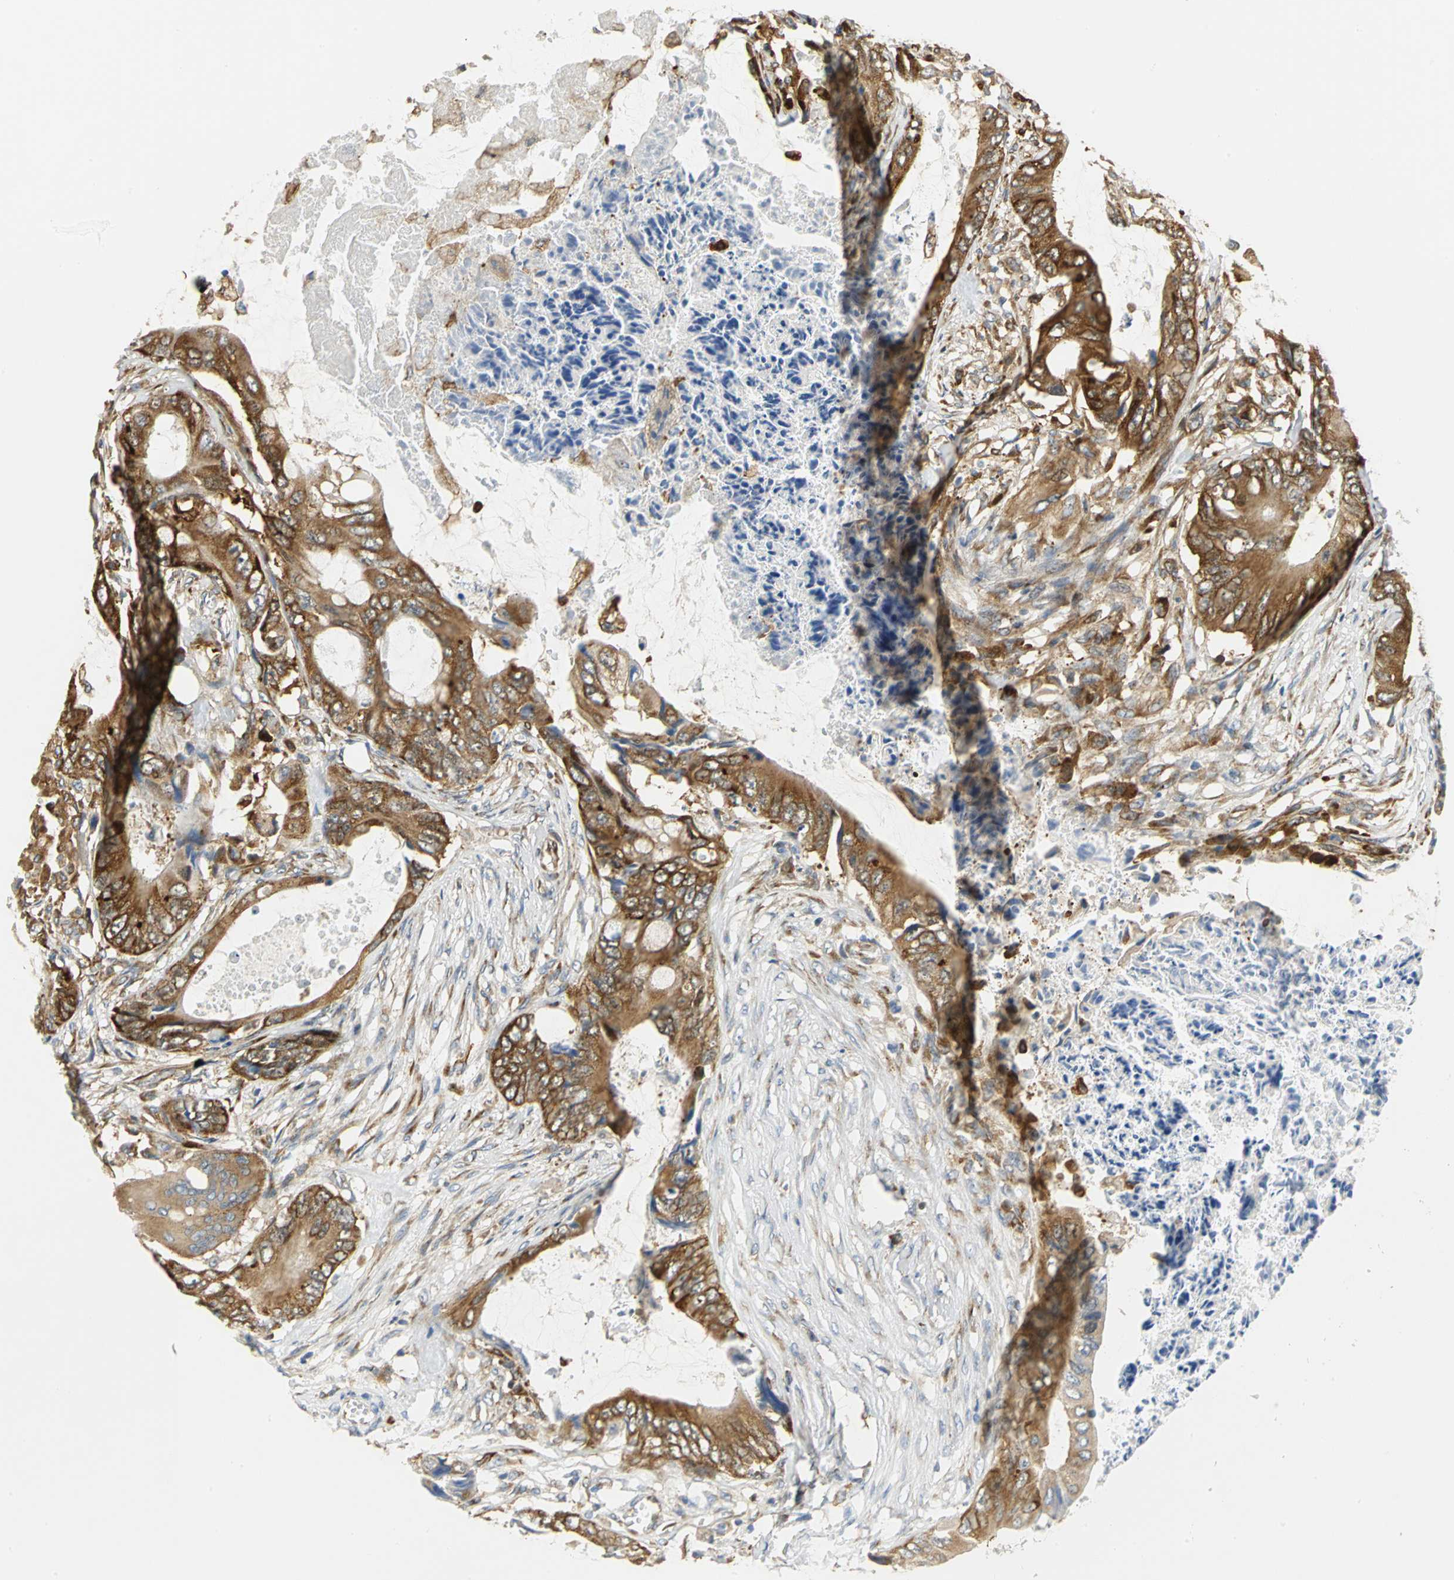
{"staining": {"intensity": "strong", "quantity": ">75%", "location": "cytoplasmic/membranous"}, "tissue": "colorectal cancer", "cell_type": "Tumor cells", "image_type": "cancer", "snomed": [{"axis": "morphology", "description": "Normal tissue, NOS"}, {"axis": "morphology", "description": "Adenocarcinoma, NOS"}, {"axis": "topography", "description": "Rectum"}, {"axis": "topography", "description": "Peripheral nerve tissue"}], "caption": "Immunohistochemical staining of colorectal cancer (adenocarcinoma) exhibits high levels of strong cytoplasmic/membranous protein positivity in about >75% of tumor cells.", "gene": "YBX1", "patient": {"sex": "female", "age": 77}}